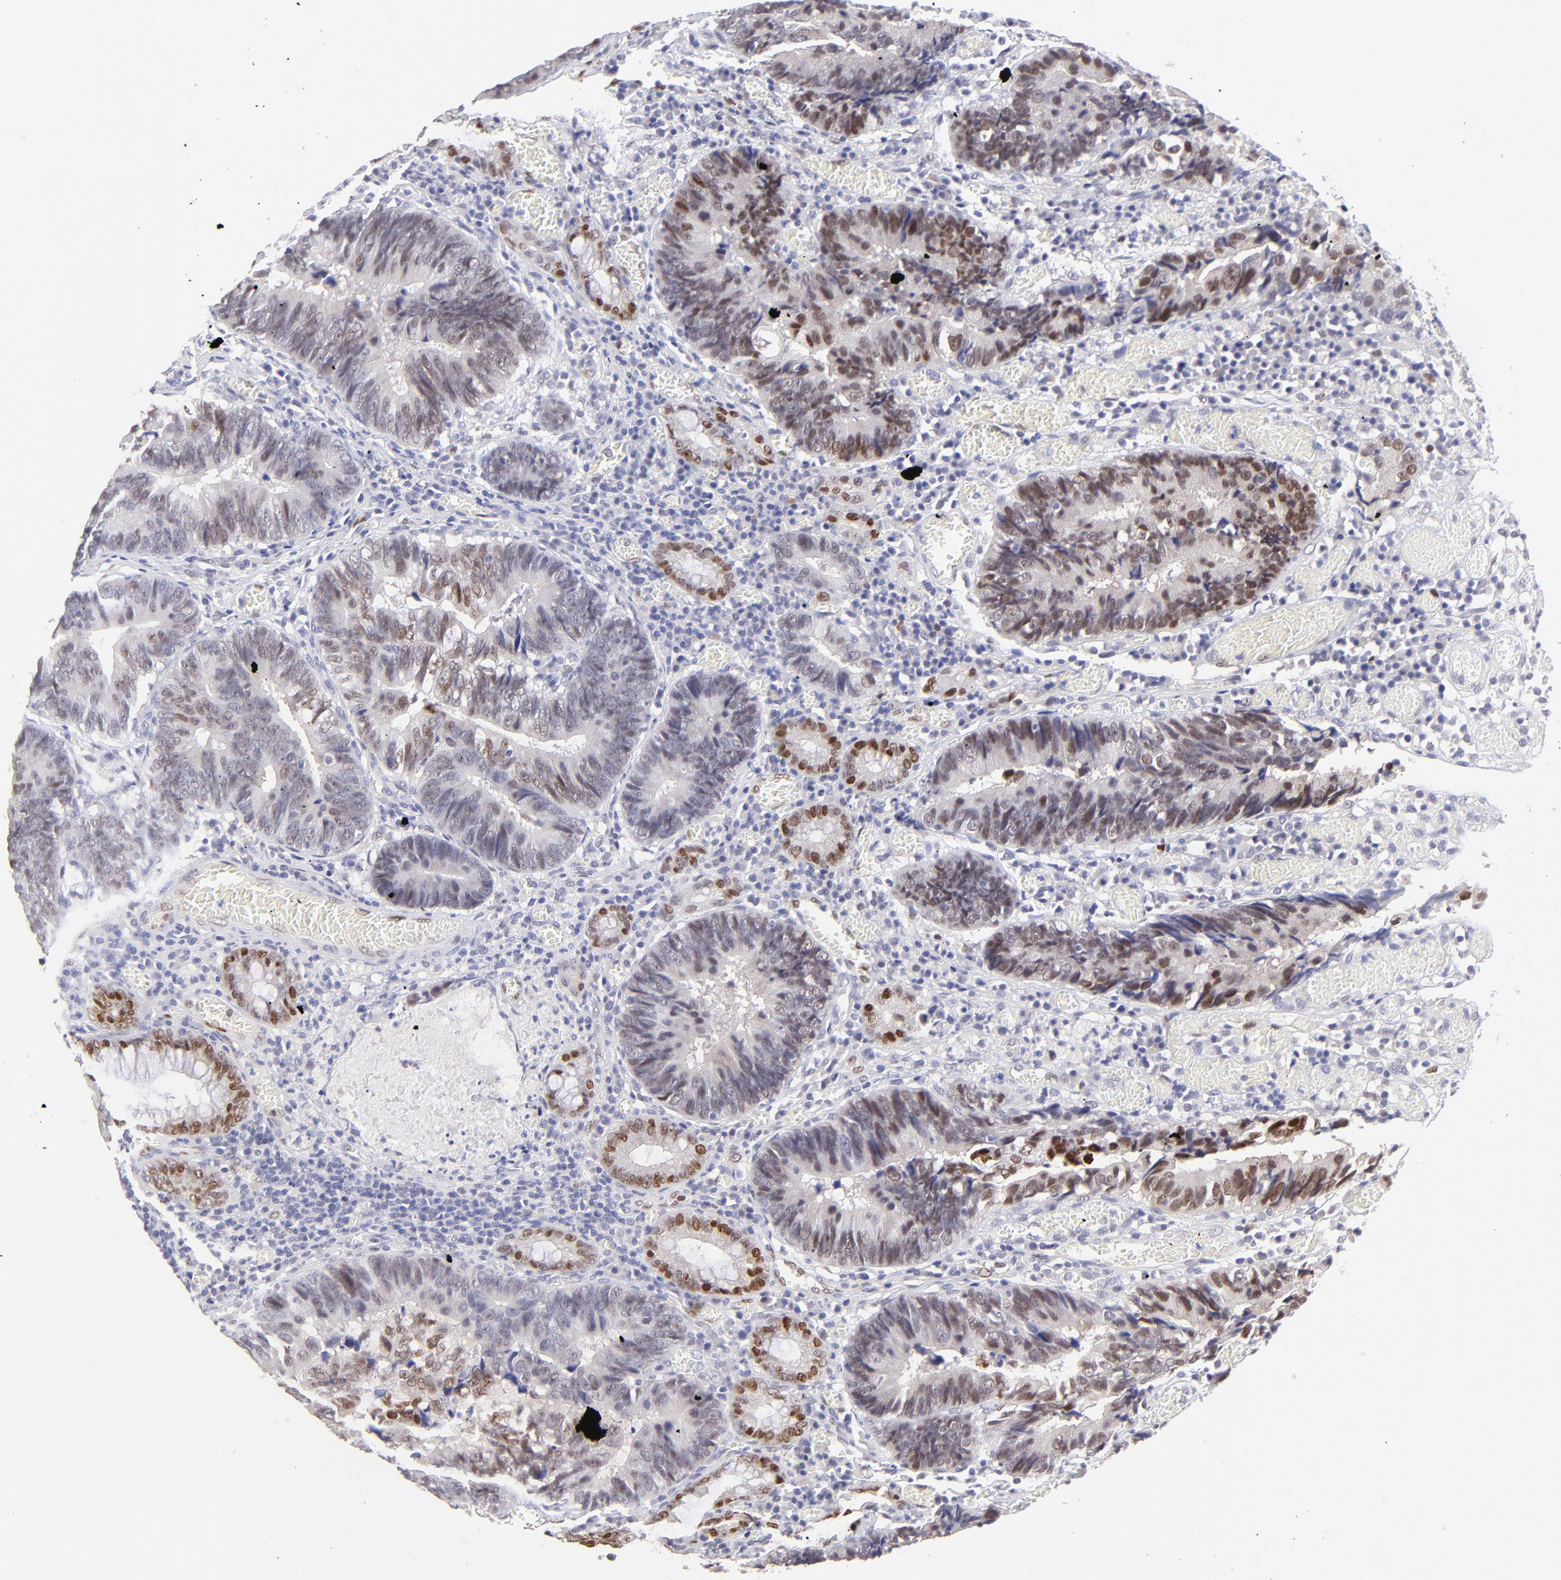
{"staining": {"intensity": "weak", "quantity": "25%-75%", "location": "nuclear"}, "tissue": "colorectal cancer", "cell_type": "Tumor cells", "image_type": "cancer", "snomed": [{"axis": "morphology", "description": "Adenocarcinoma, NOS"}, {"axis": "topography", "description": "Rectum"}], "caption": "Immunohistochemistry (IHC) image of neoplastic tissue: colorectal adenocarcinoma stained using immunohistochemistry demonstrates low levels of weak protein expression localized specifically in the nuclear of tumor cells, appearing as a nuclear brown color.", "gene": "KLF4", "patient": {"sex": "female", "age": 98}}